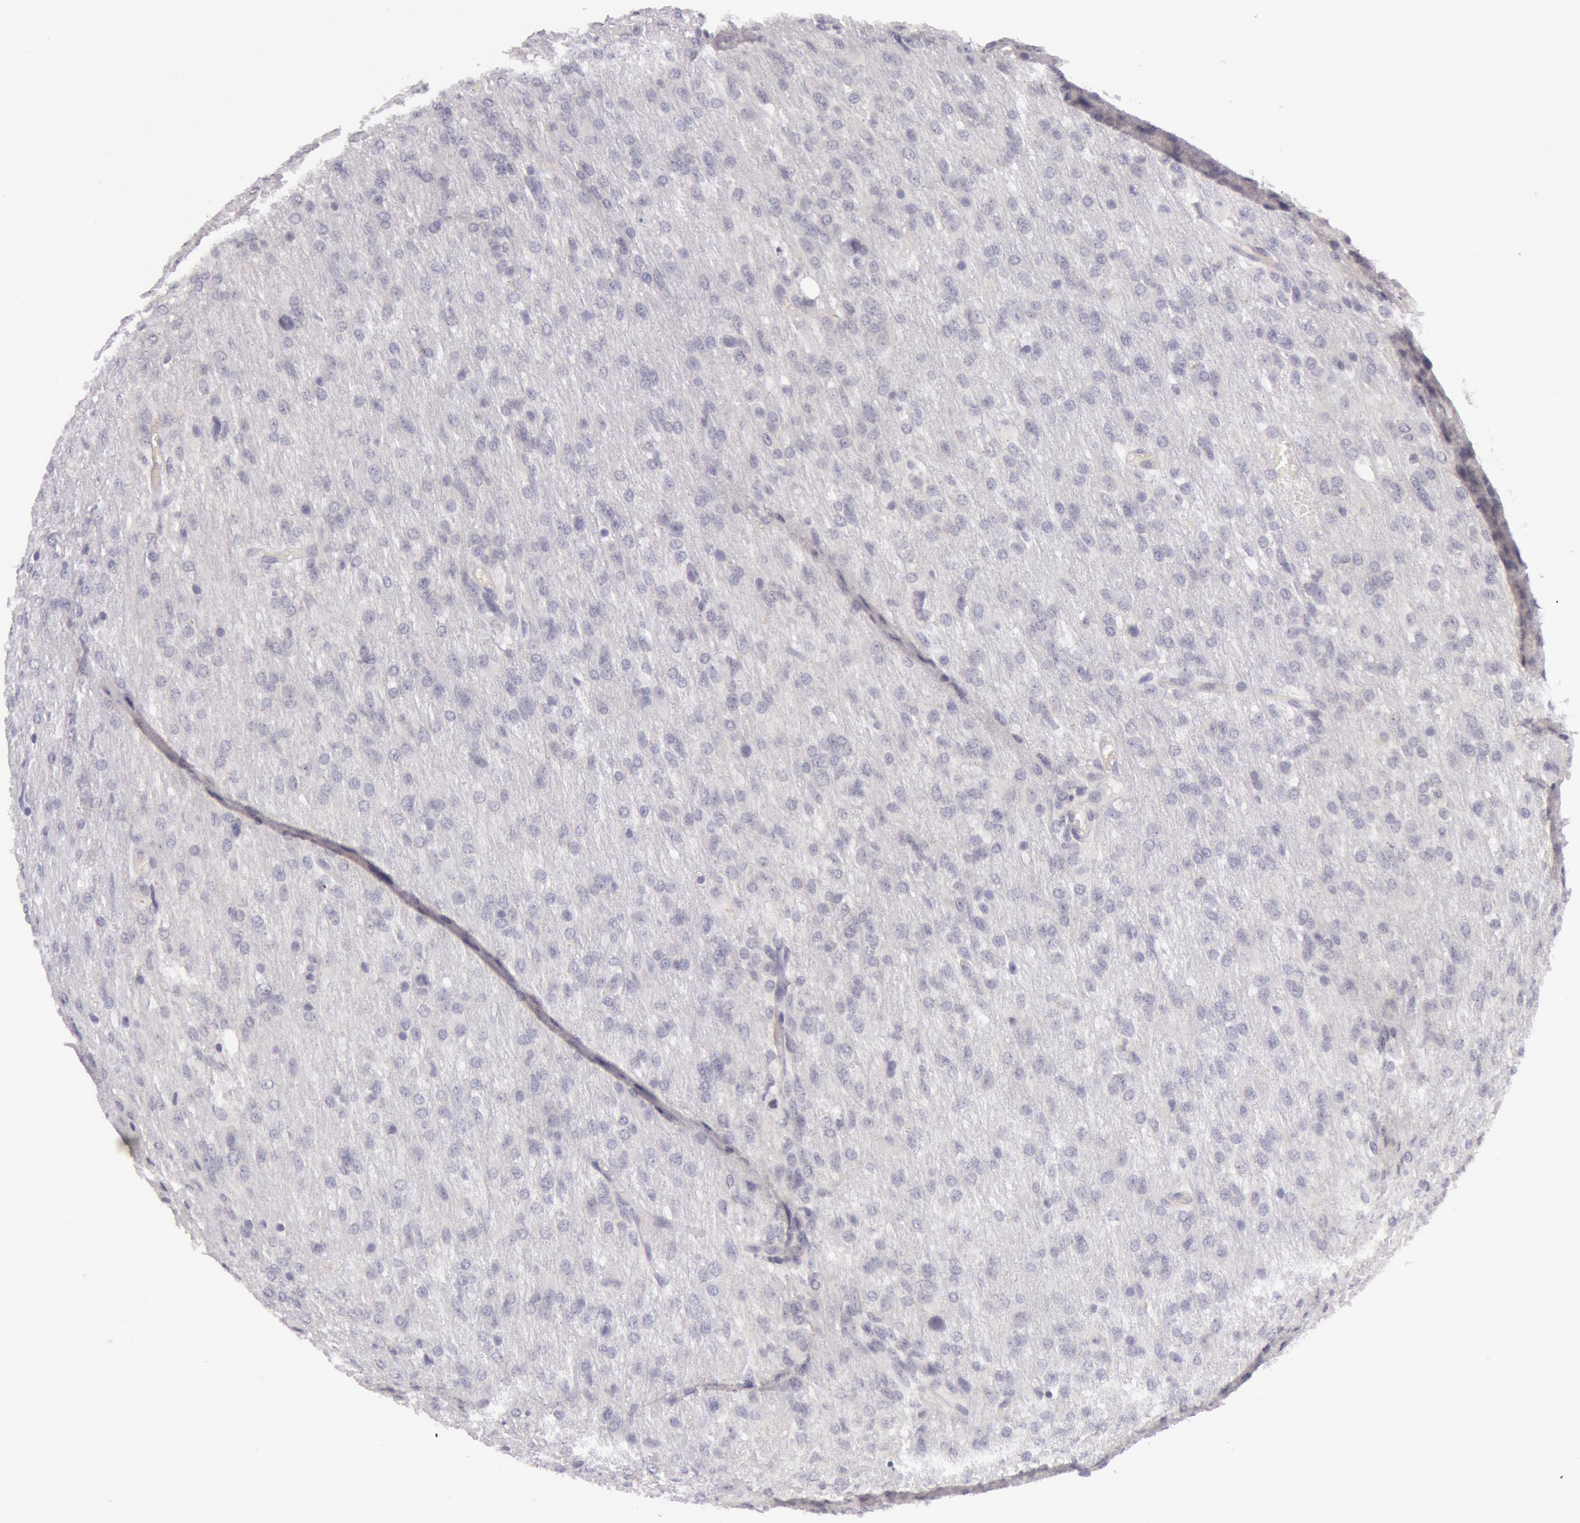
{"staining": {"intensity": "negative", "quantity": "none", "location": "none"}, "tissue": "glioma", "cell_type": "Tumor cells", "image_type": "cancer", "snomed": [{"axis": "morphology", "description": "Glioma, malignant, High grade"}, {"axis": "topography", "description": "Brain"}], "caption": "A high-resolution histopathology image shows immunohistochemistry staining of high-grade glioma (malignant), which reveals no significant staining in tumor cells.", "gene": "RBMY1F", "patient": {"sex": "male", "age": 68}}